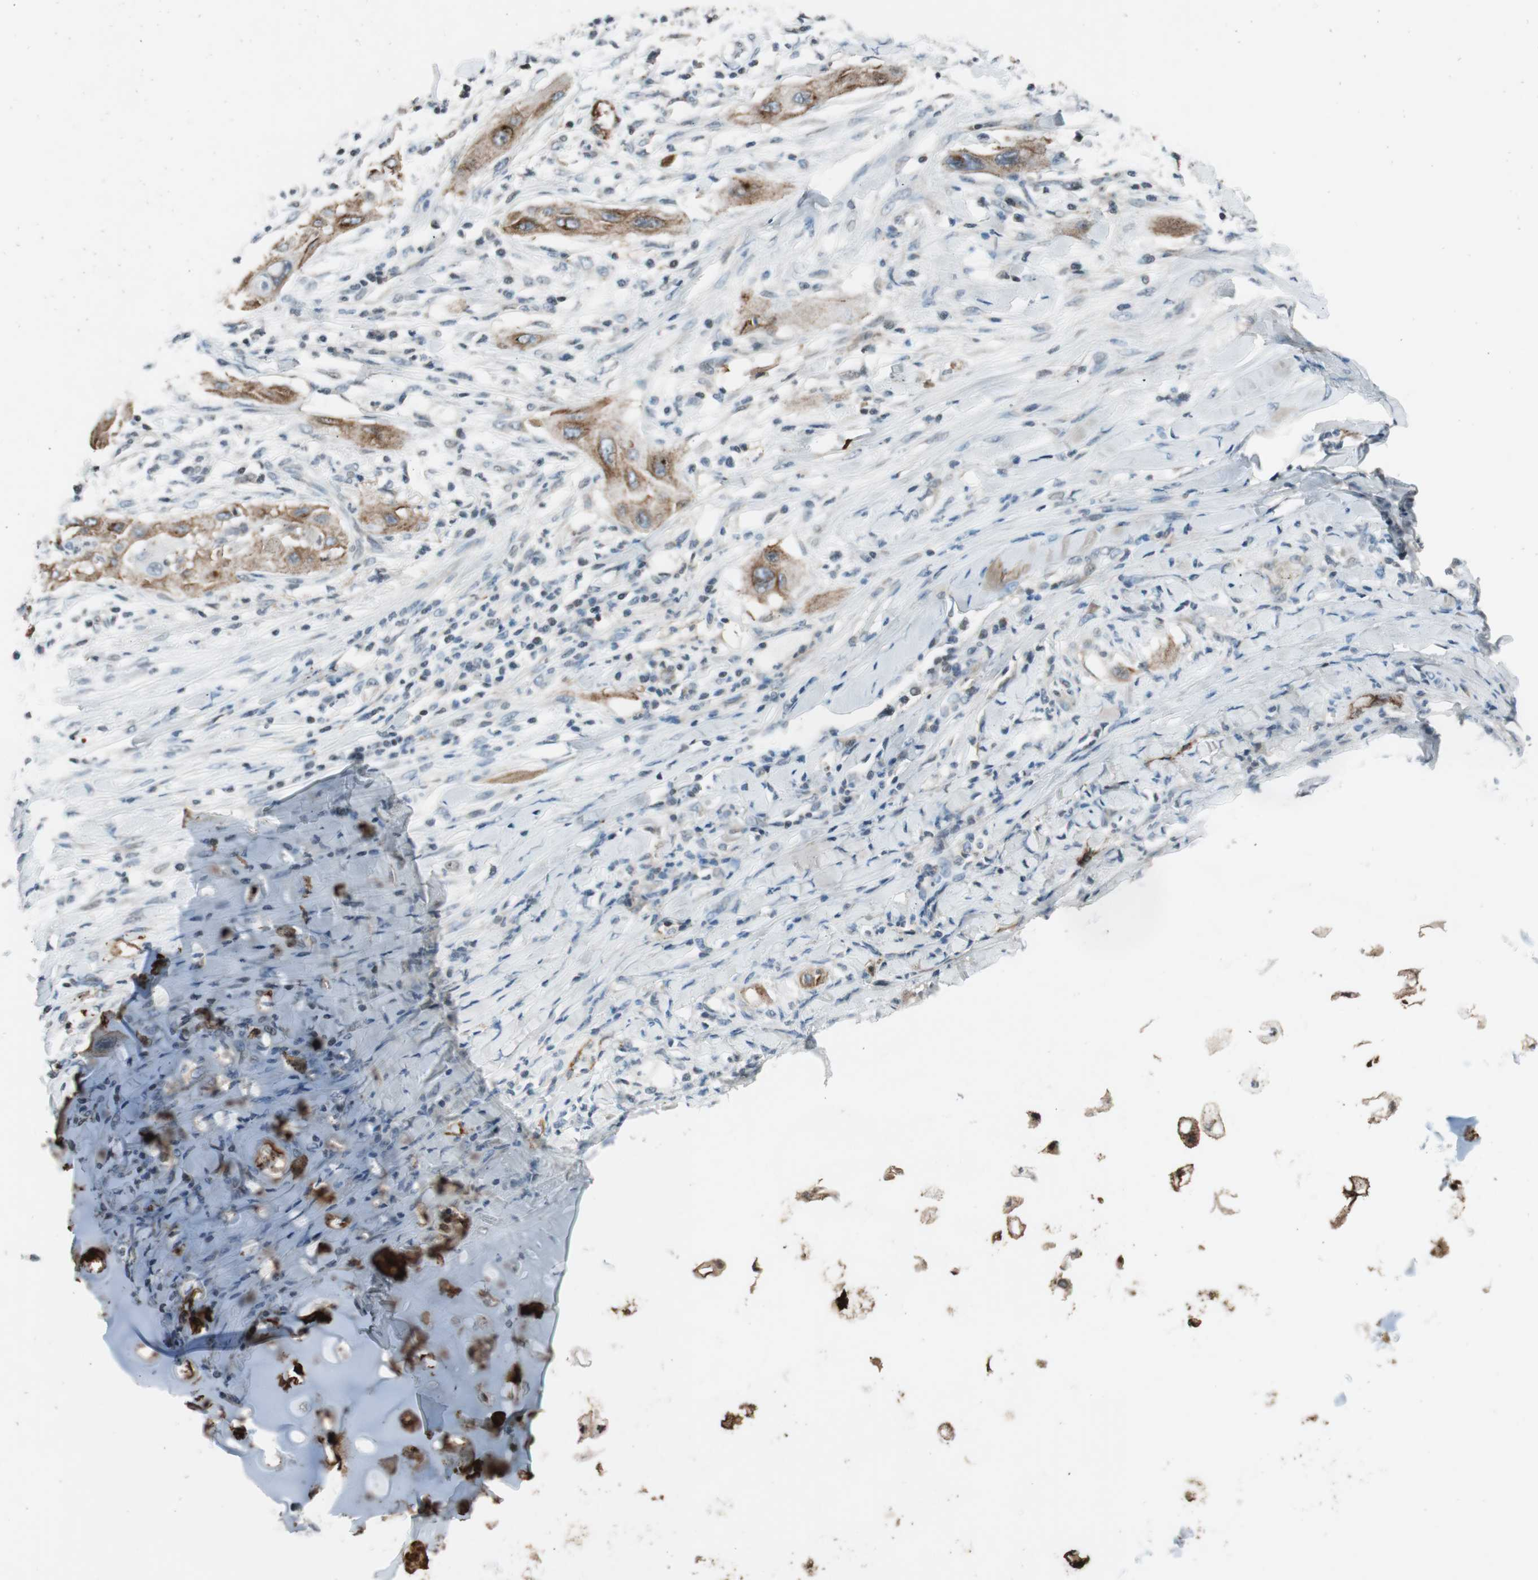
{"staining": {"intensity": "moderate", "quantity": ">75%", "location": "cytoplasmic/membranous"}, "tissue": "lung cancer", "cell_type": "Tumor cells", "image_type": "cancer", "snomed": [{"axis": "morphology", "description": "Squamous cell carcinoma, NOS"}, {"axis": "topography", "description": "Lung"}], "caption": "This is a micrograph of immunohistochemistry (IHC) staining of lung squamous cell carcinoma, which shows moderate staining in the cytoplasmic/membranous of tumor cells.", "gene": "PDPN", "patient": {"sex": "female", "age": 47}}